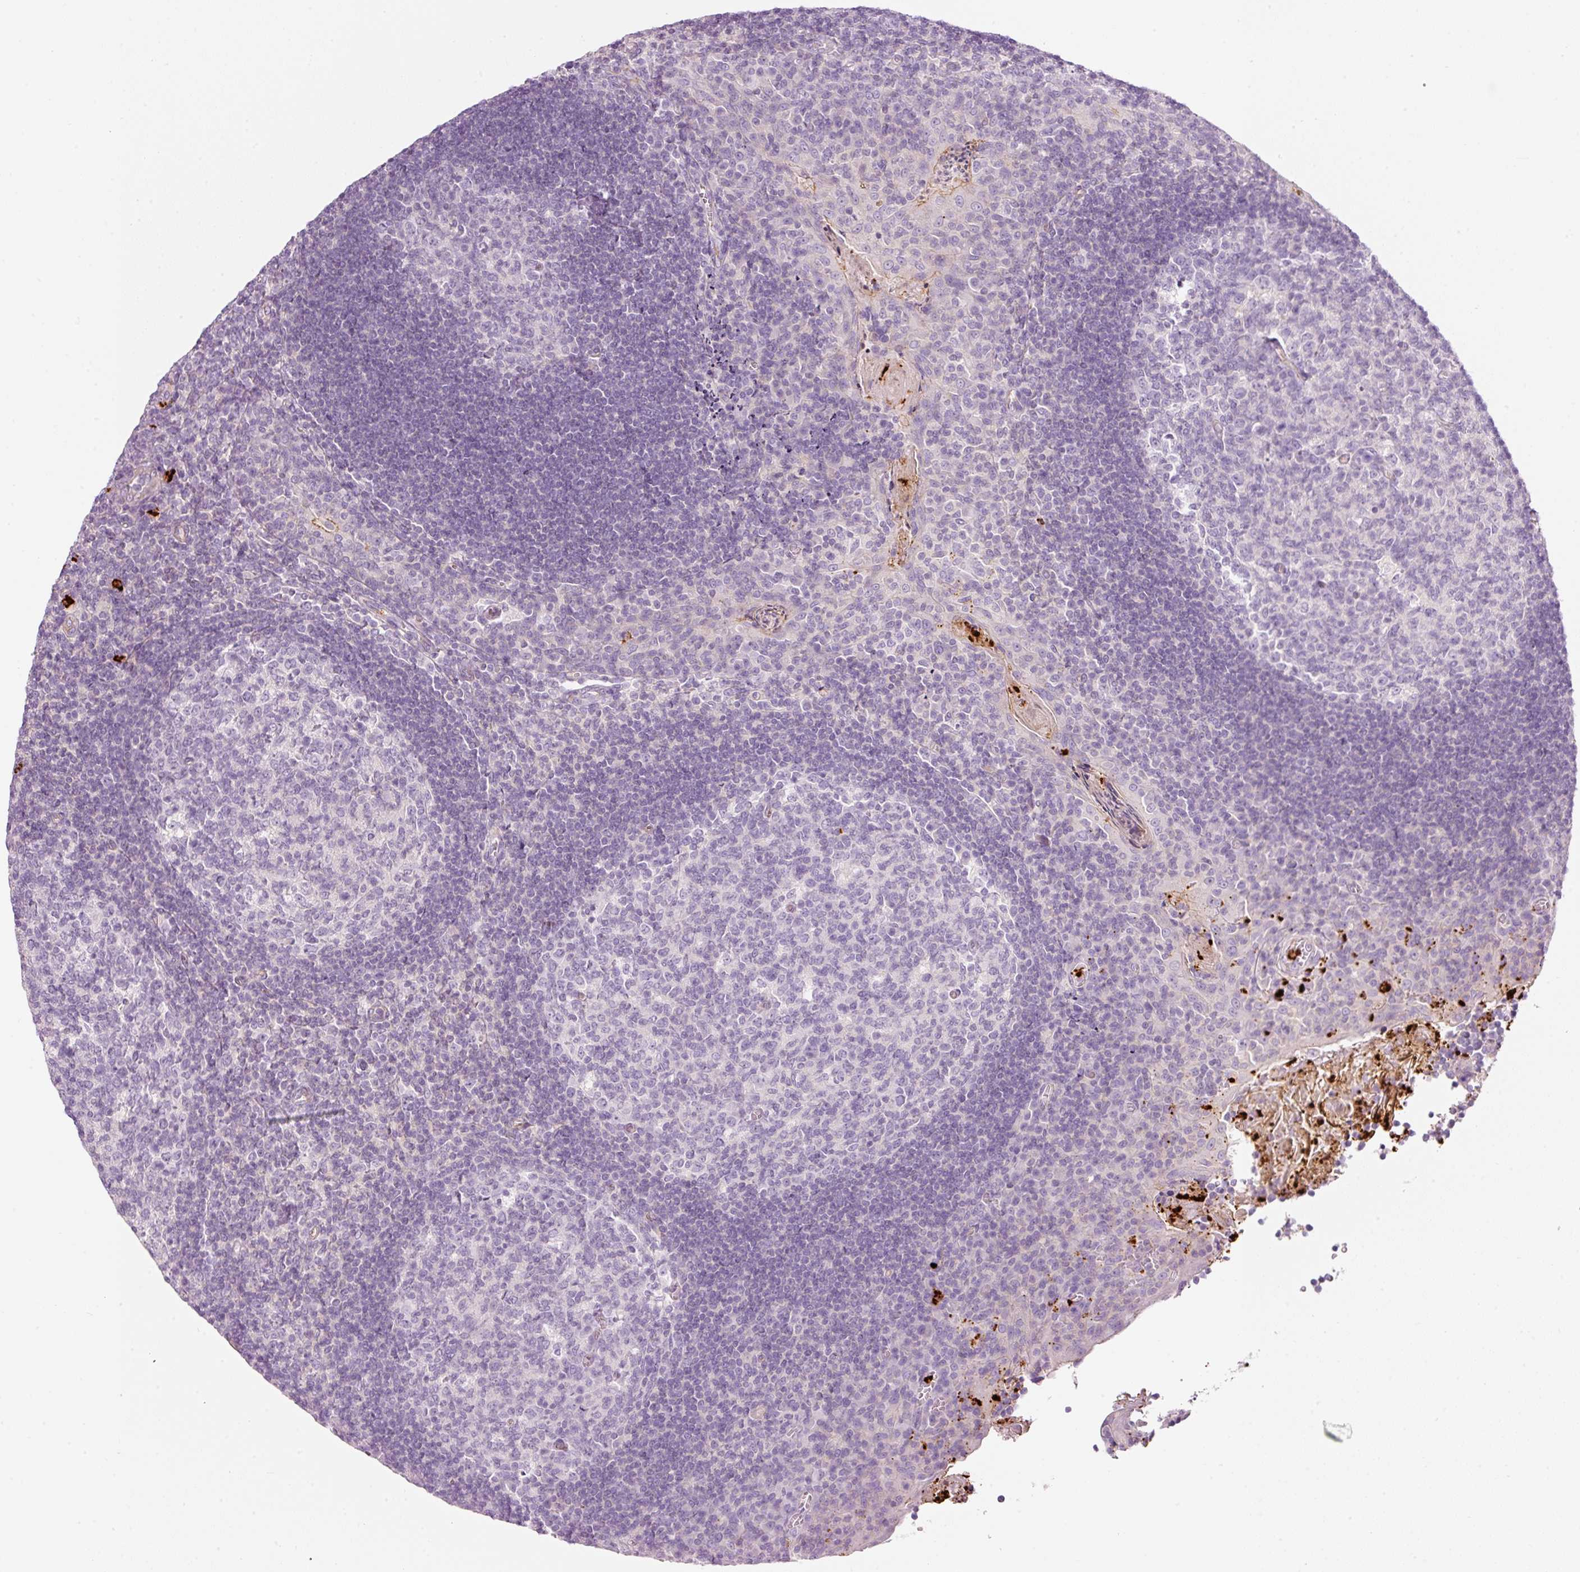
{"staining": {"intensity": "negative", "quantity": "none", "location": "none"}, "tissue": "tonsil", "cell_type": "Germinal center cells", "image_type": "normal", "snomed": [{"axis": "morphology", "description": "Normal tissue, NOS"}, {"axis": "topography", "description": "Tonsil"}], "caption": "IHC image of normal tonsil stained for a protein (brown), which demonstrates no positivity in germinal center cells.", "gene": "MAP3K3", "patient": {"sex": "male", "age": 17}}